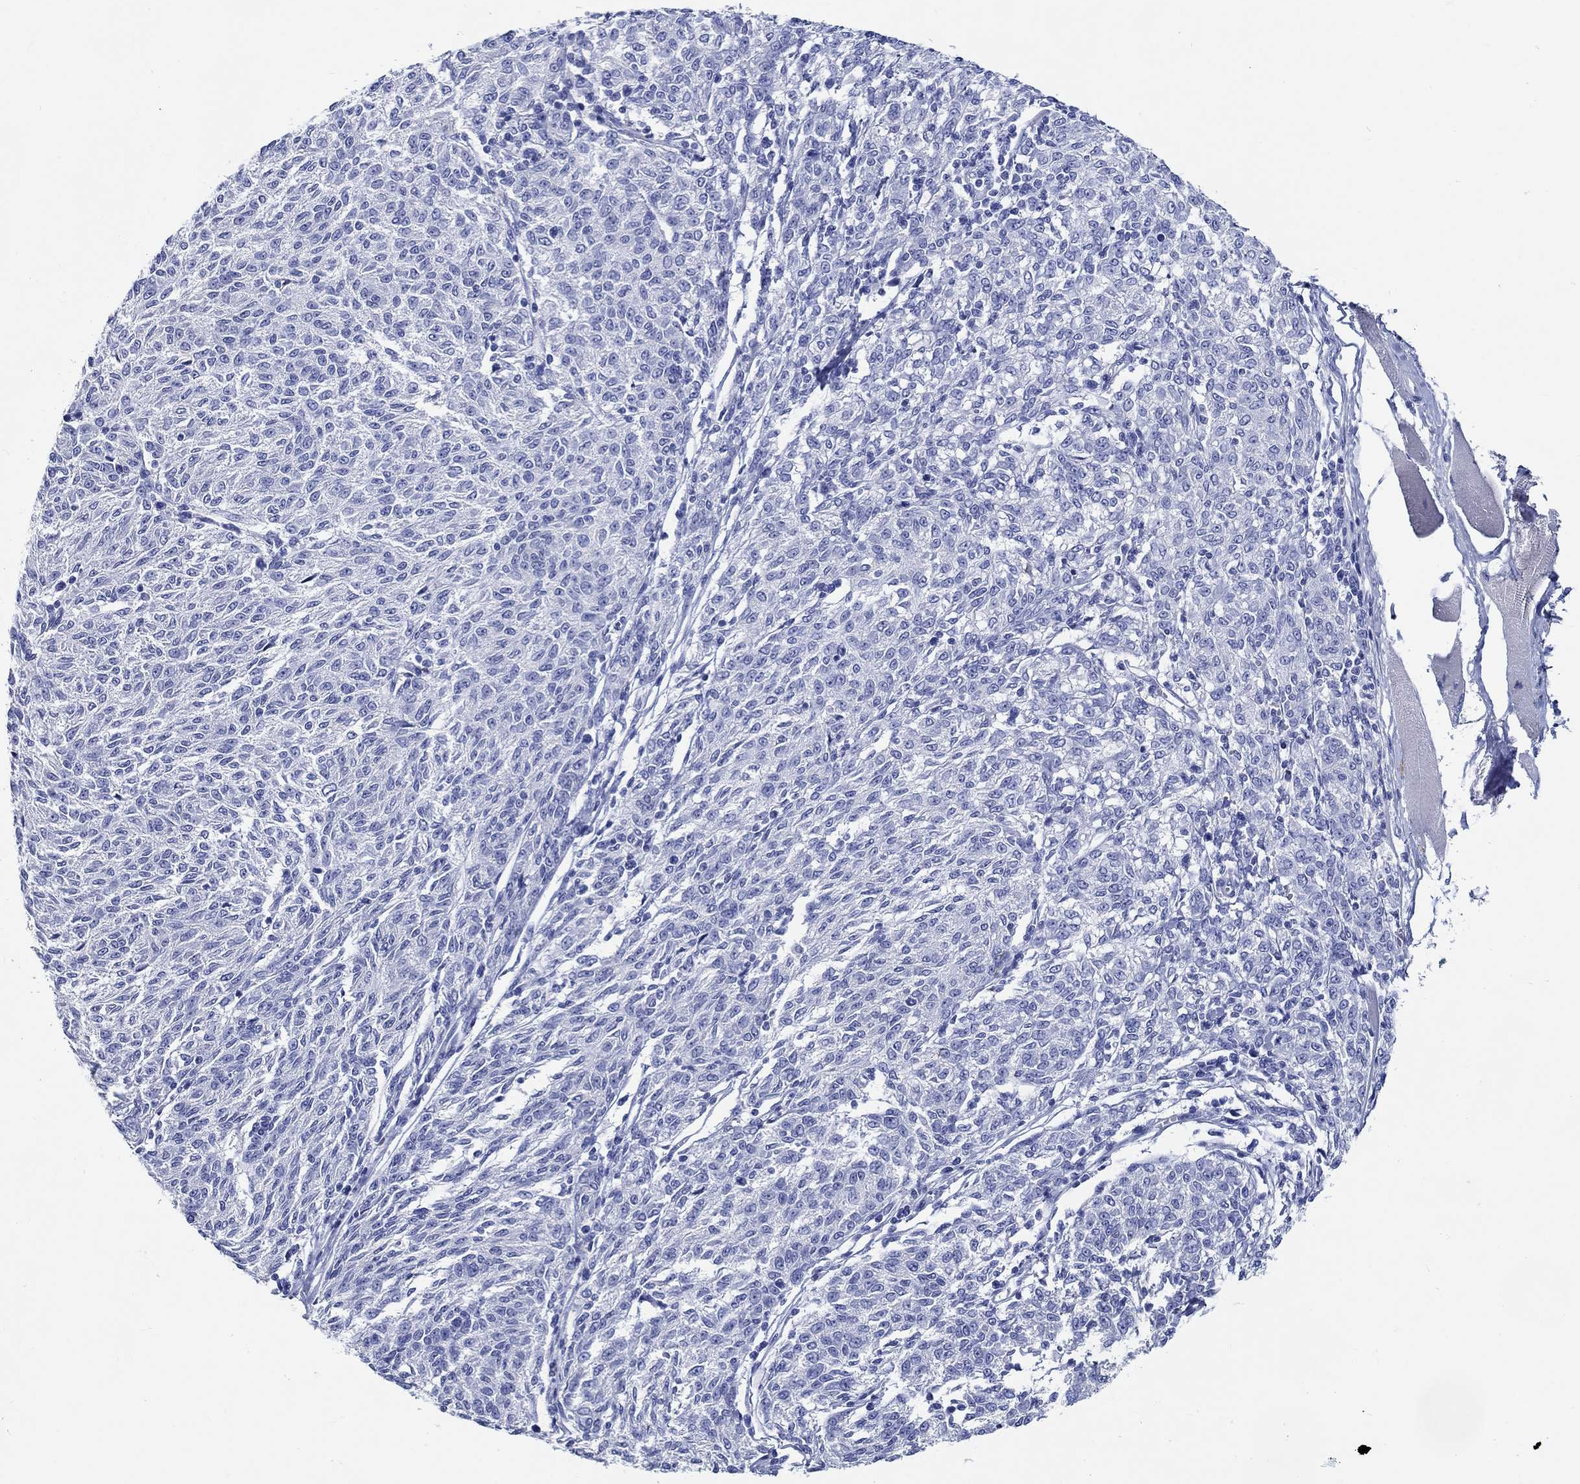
{"staining": {"intensity": "negative", "quantity": "none", "location": "none"}, "tissue": "melanoma", "cell_type": "Tumor cells", "image_type": "cancer", "snomed": [{"axis": "morphology", "description": "Malignant melanoma, NOS"}, {"axis": "topography", "description": "Skin"}], "caption": "This is an IHC histopathology image of human melanoma. There is no expression in tumor cells.", "gene": "FBXO2", "patient": {"sex": "female", "age": 72}}